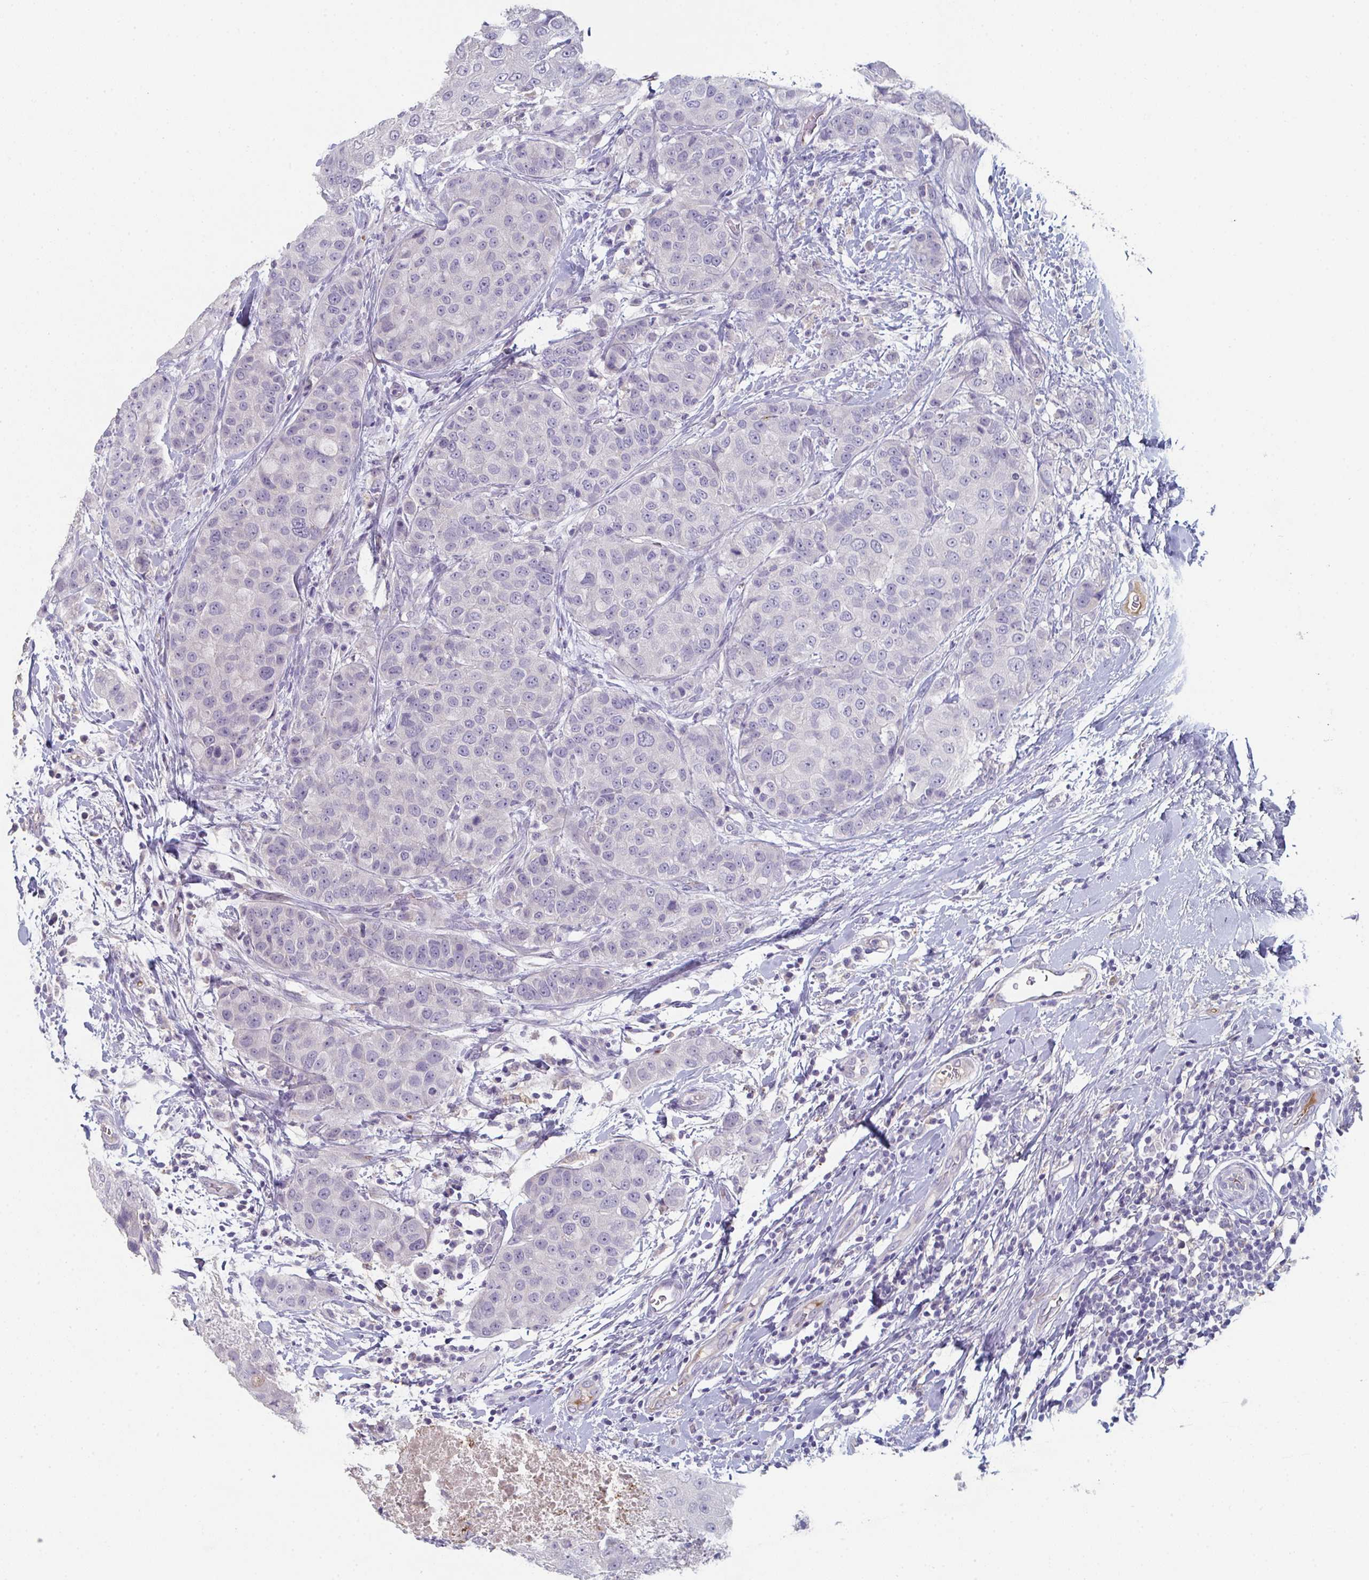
{"staining": {"intensity": "negative", "quantity": "none", "location": "none"}, "tissue": "breast cancer", "cell_type": "Tumor cells", "image_type": "cancer", "snomed": [{"axis": "morphology", "description": "Duct carcinoma"}, {"axis": "topography", "description": "Breast"}], "caption": "Breast cancer stained for a protein using immunohistochemistry (IHC) displays no positivity tumor cells.", "gene": "ADAM21", "patient": {"sex": "female", "age": 27}}